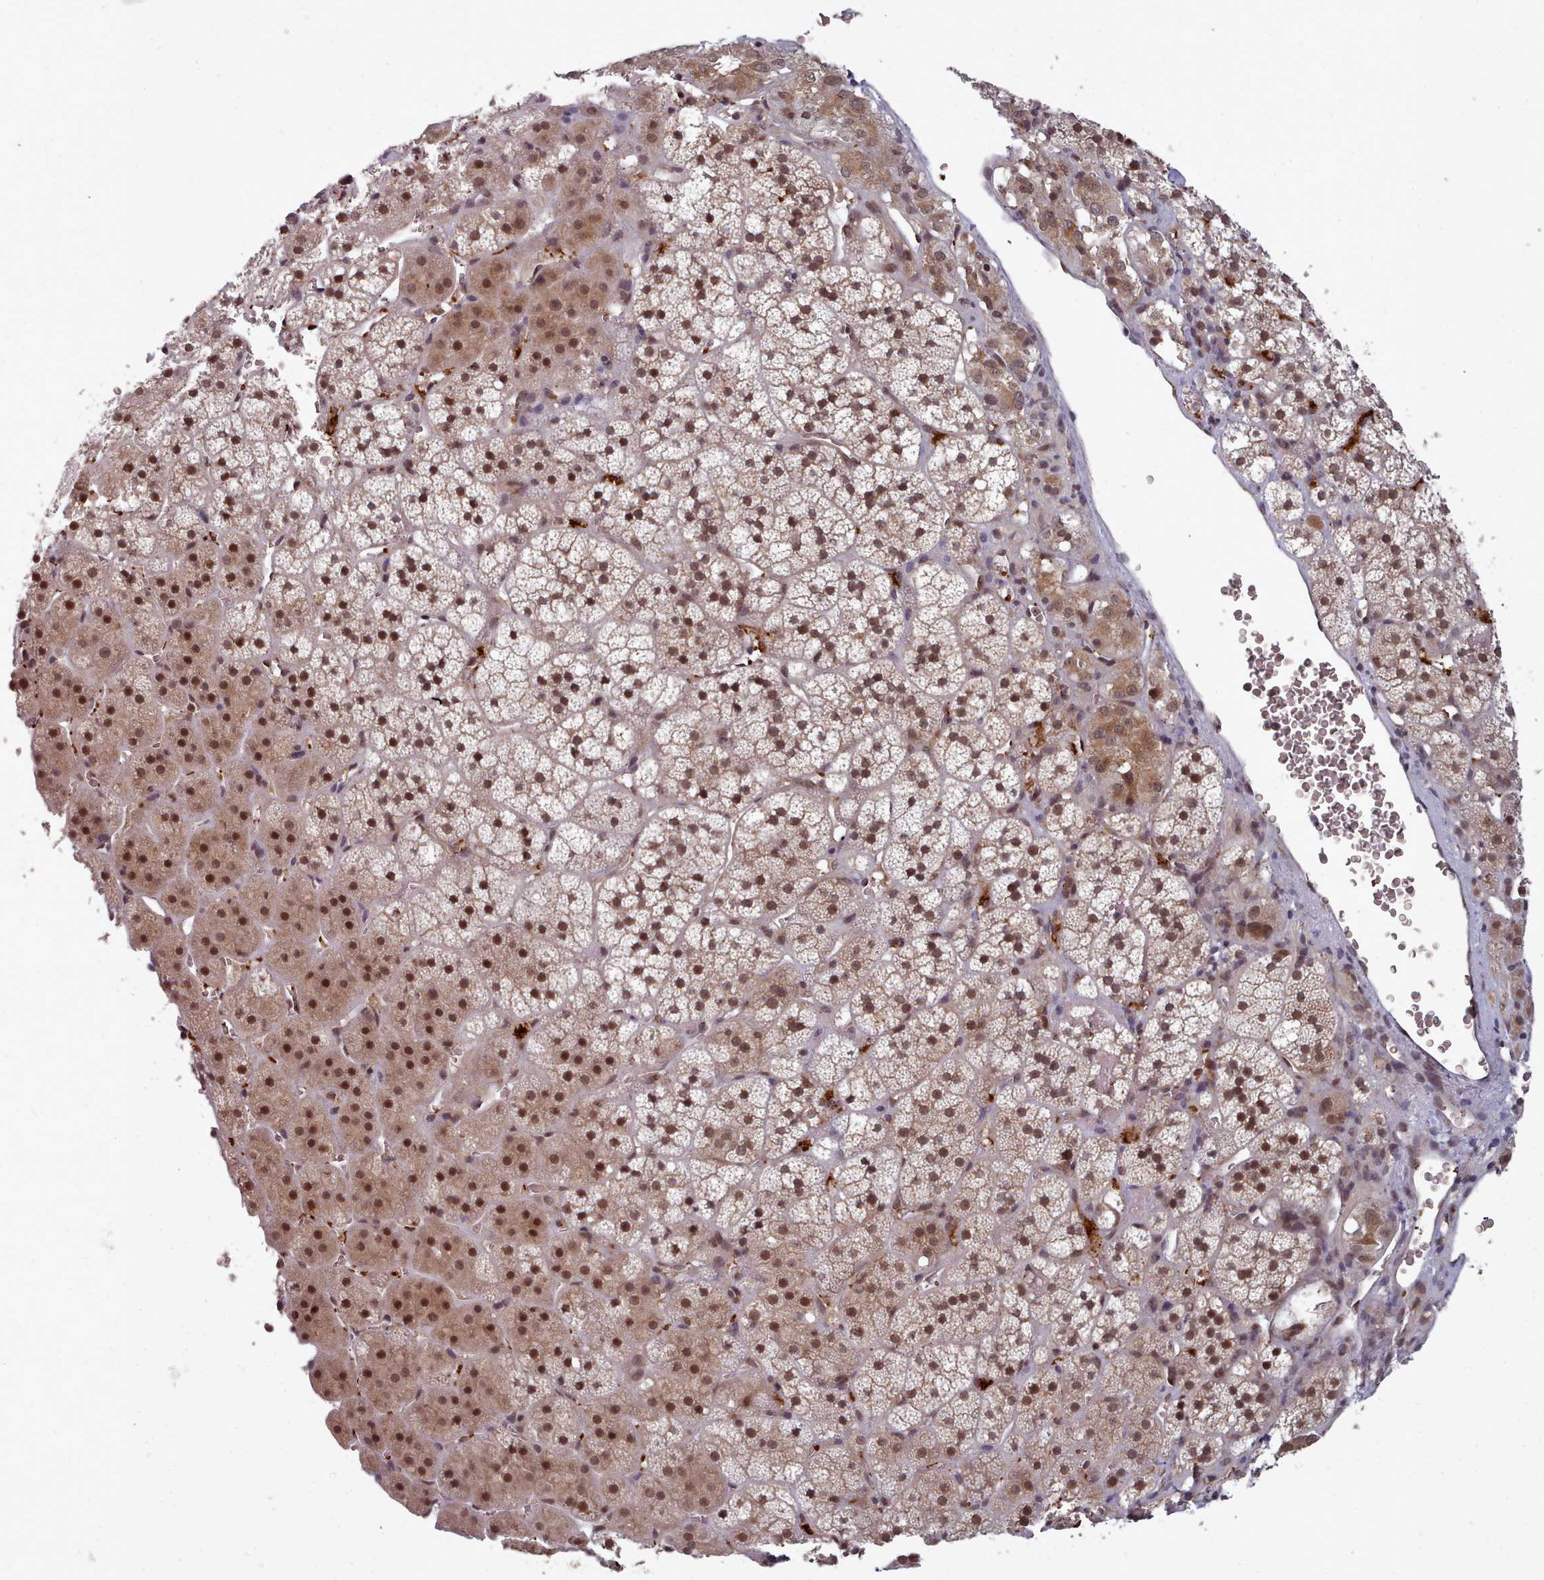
{"staining": {"intensity": "moderate", "quantity": ">75%", "location": "cytoplasmic/membranous,nuclear"}, "tissue": "adrenal gland", "cell_type": "Glandular cells", "image_type": "normal", "snomed": [{"axis": "morphology", "description": "Normal tissue, NOS"}, {"axis": "topography", "description": "Adrenal gland"}], "caption": "Protein staining of unremarkable adrenal gland exhibits moderate cytoplasmic/membranous,nuclear expression in approximately >75% of glandular cells. (Brightfield microscopy of DAB IHC at high magnification).", "gene": "DHX8", "patient": {"sex": "female", "age": 44}}